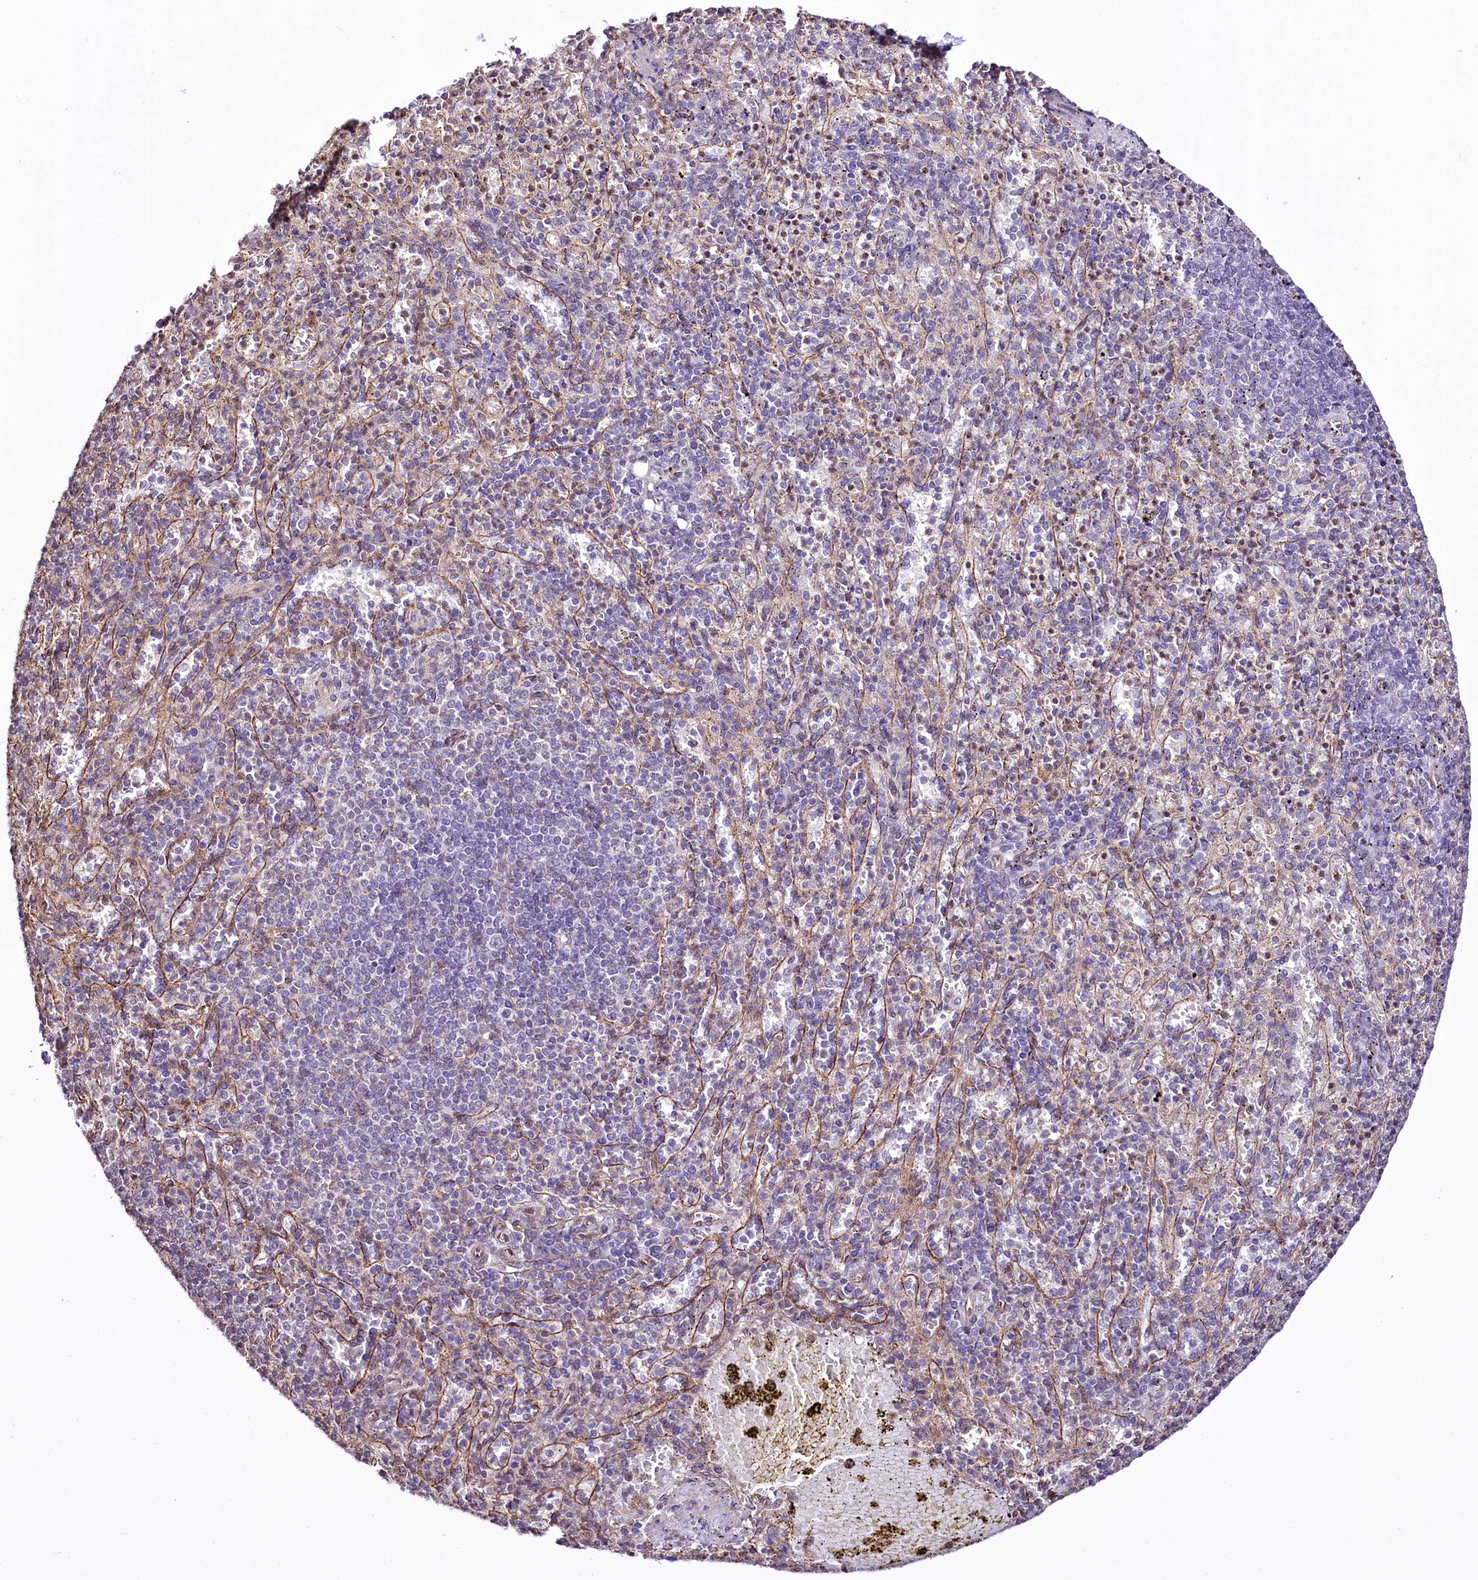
{"staining": {"intensity": "negative", "quantity": "none", "location": "none"}, "tissue": "spleen", "cell_type": "Cells in red pulp", "image_type": "normal", "snomed": [{"axis": "morphology", "description": "Normal tissue, NOS"}, {"axis": "topography", "description": "Spleen"}], "caption": "Immunohistochemical staining of benign human spleen reveals no significant staining in cells in red pulp.", "gene": "ST7", "patient": {"sex": "female", "age": 74}}